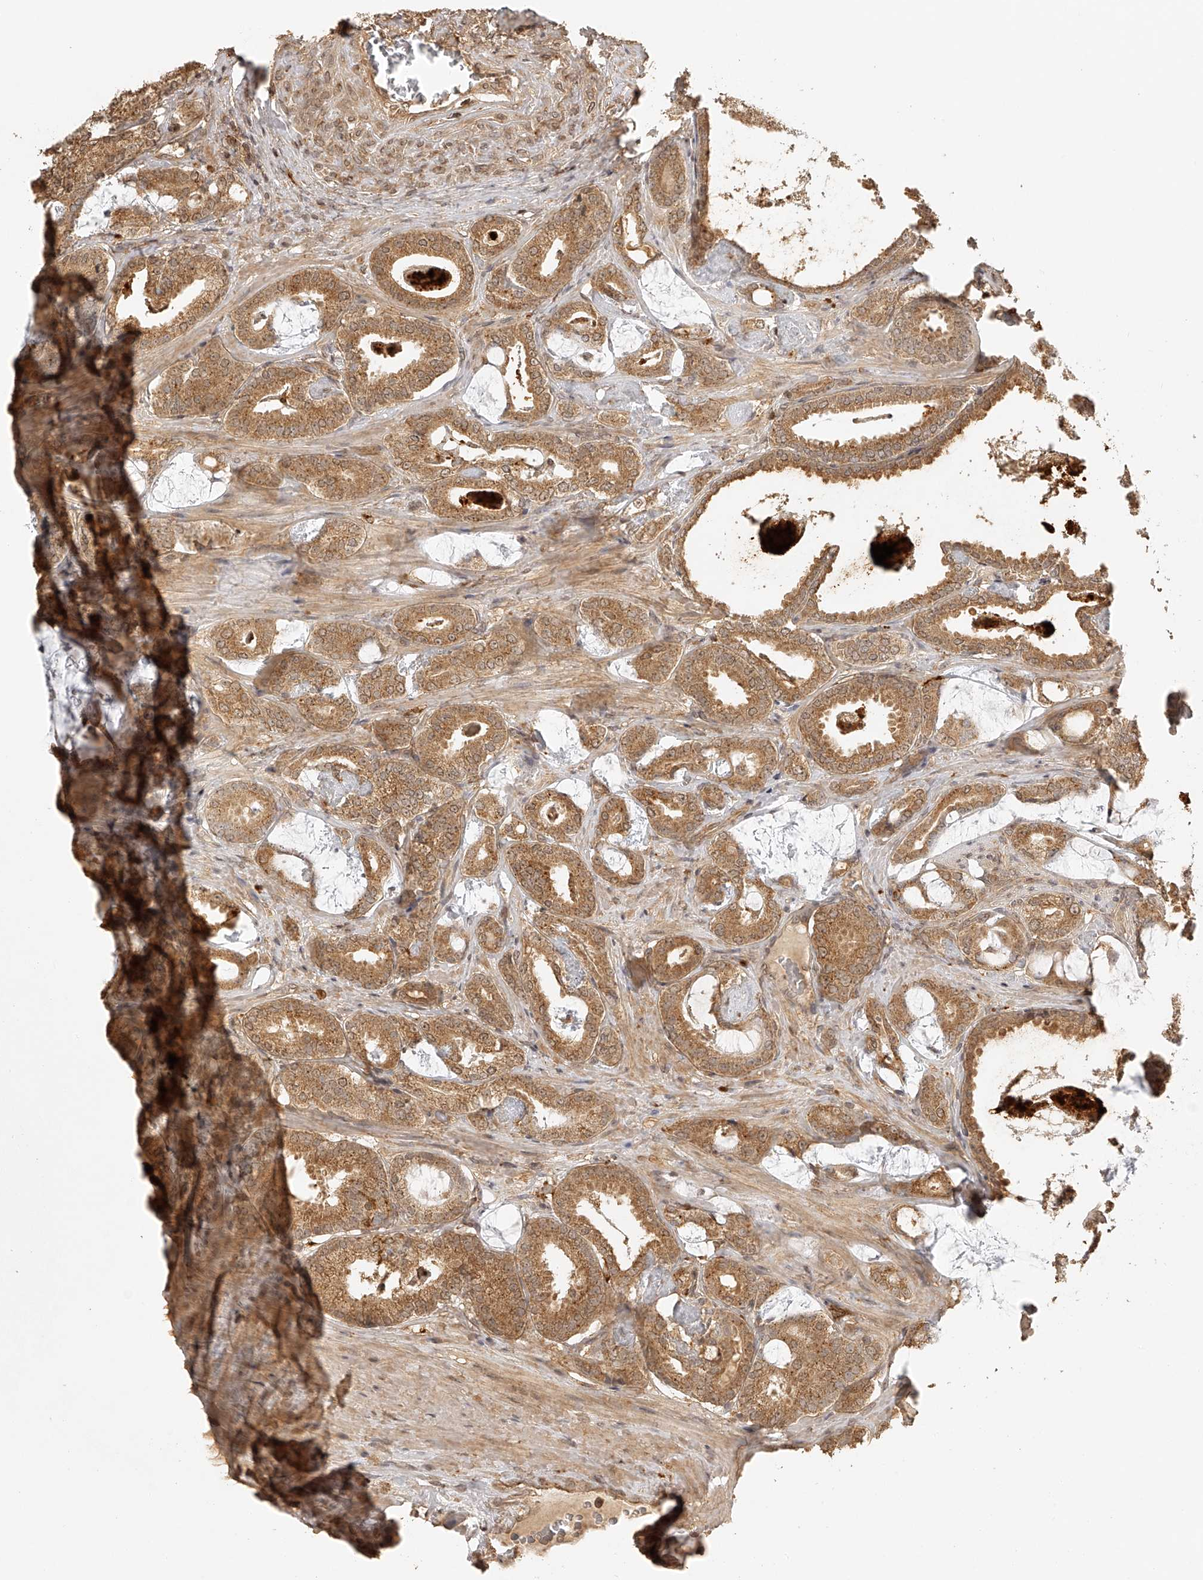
{"staining": {"intensity": "moderate", "quantity": ">75%", "location": "cytoplasmic/membranous"}, "tissue": "prostate cancer", "cell_type": "Tumor cells", "image_type": "cancer", "snomed": [{"axis": "morphology", "description": "Adenocarcinoma, Low grade"}, {"axis": "topography", "description": "Prostate"}], "caption": "Protein expression analysis of human prostate cancer (low-grade adenocarcinoma) reveals moderate cytoplasmic/membranous expression in approximately >75% of tumor cells. Immunohistochemistry (ihc) stains the protein of interest in brown and the nuclei are stained blue.", "gene": "BCL2L11", "patient": {"sex": "male", "age": 71}}